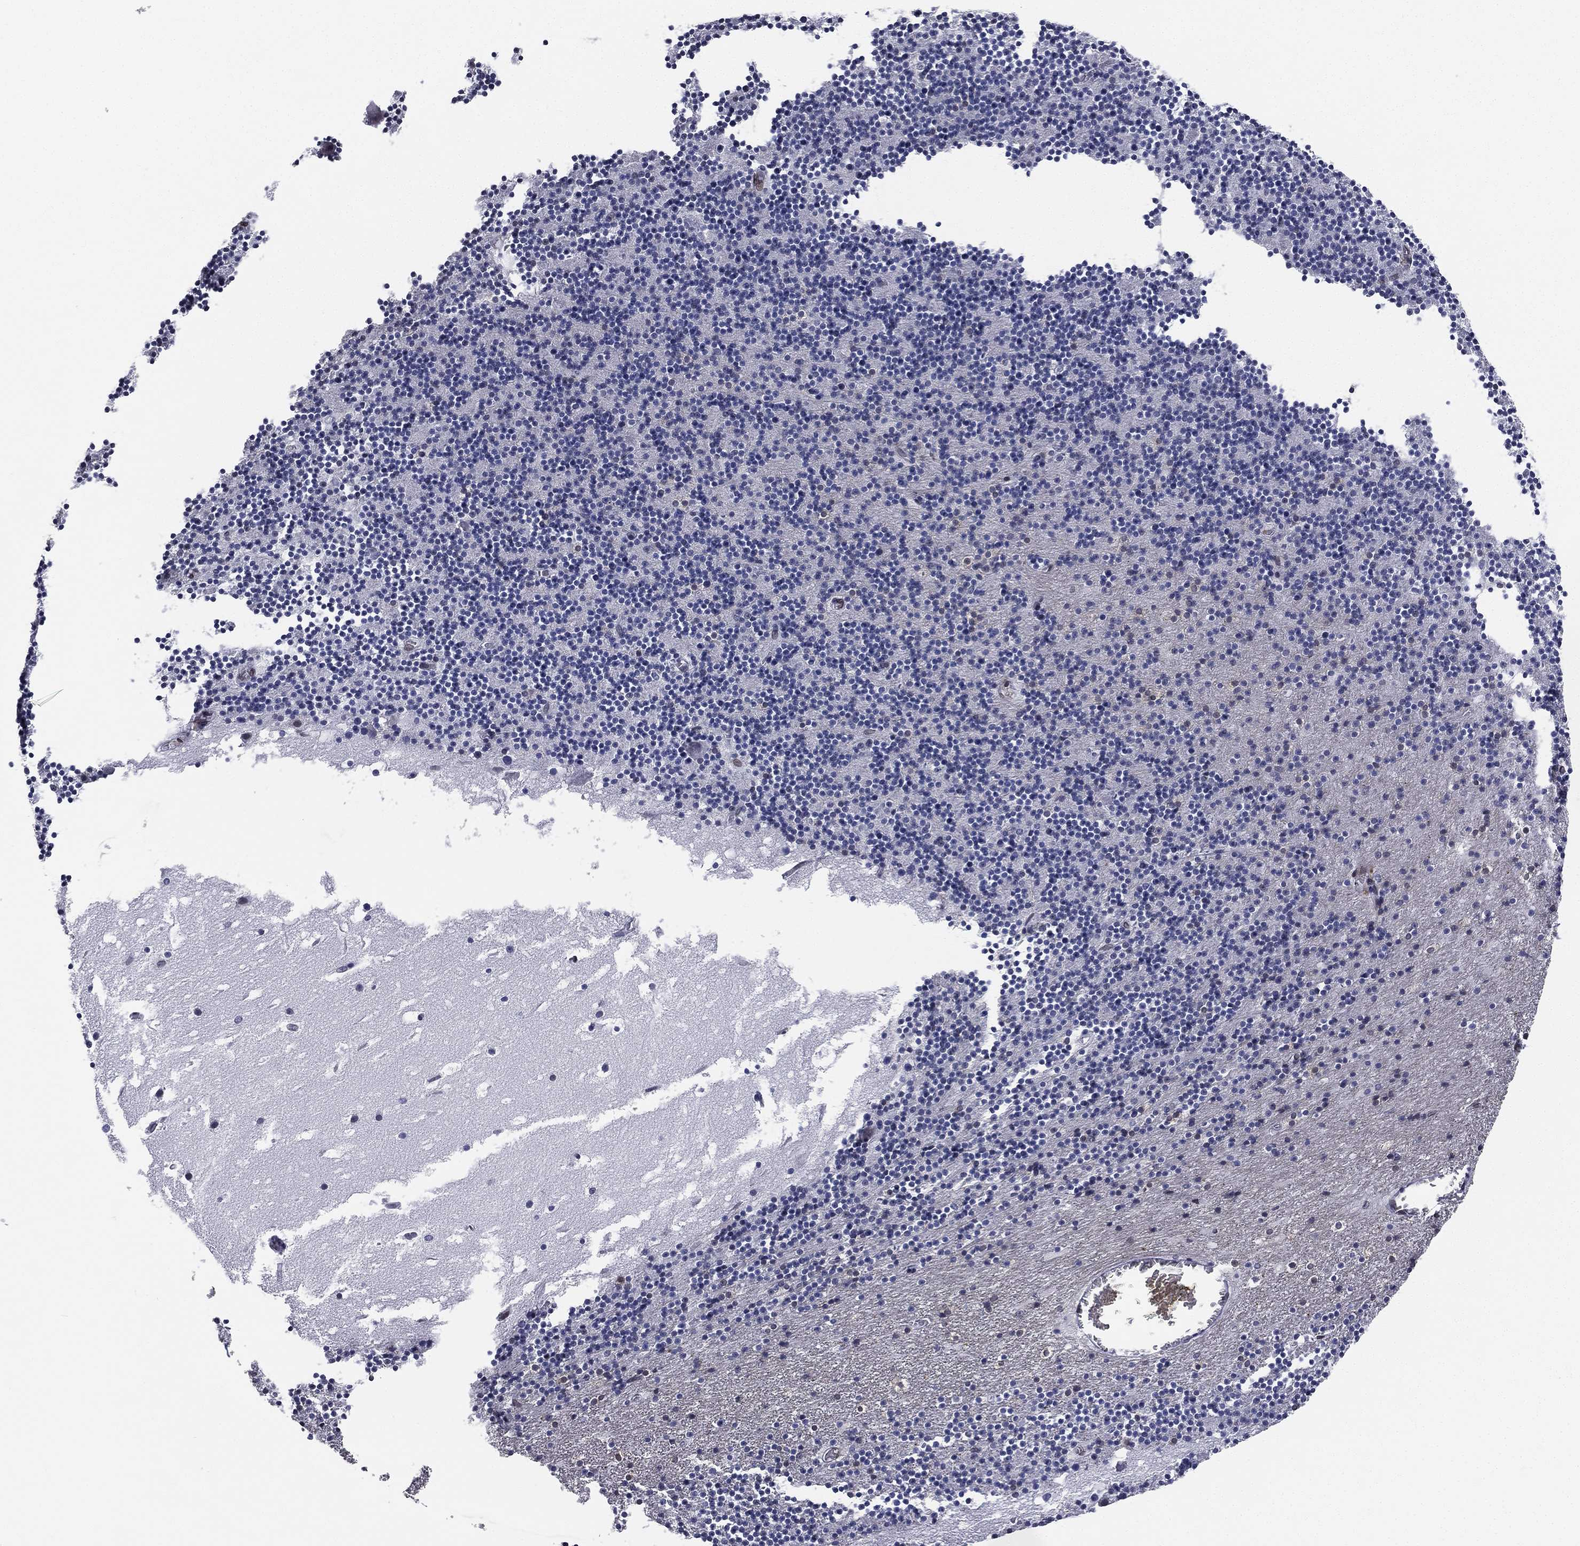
{"staining": {"intensity": "moderate", "quantity": "<25%", "location": "nuclear"}, "tissue": "cerebellum", "cell_type": "Cells in granular layer", "image_type": "normal", "snomed": [{"axis": "morphology", "description": "Normal tissue, NOS"}, {"axis": "topography", "description": "Cerebellum"}], "caption": "Brown immunohistochemical staining in unremarkable cerebellum demonstrates moderate nuclear staining in about <25% of cells in granular layer. (DAB IHC, brown staining for protein, blue staining for nuclei).", "gene": "LMNB1", "patient": {"sex": "male", "age": 37}}